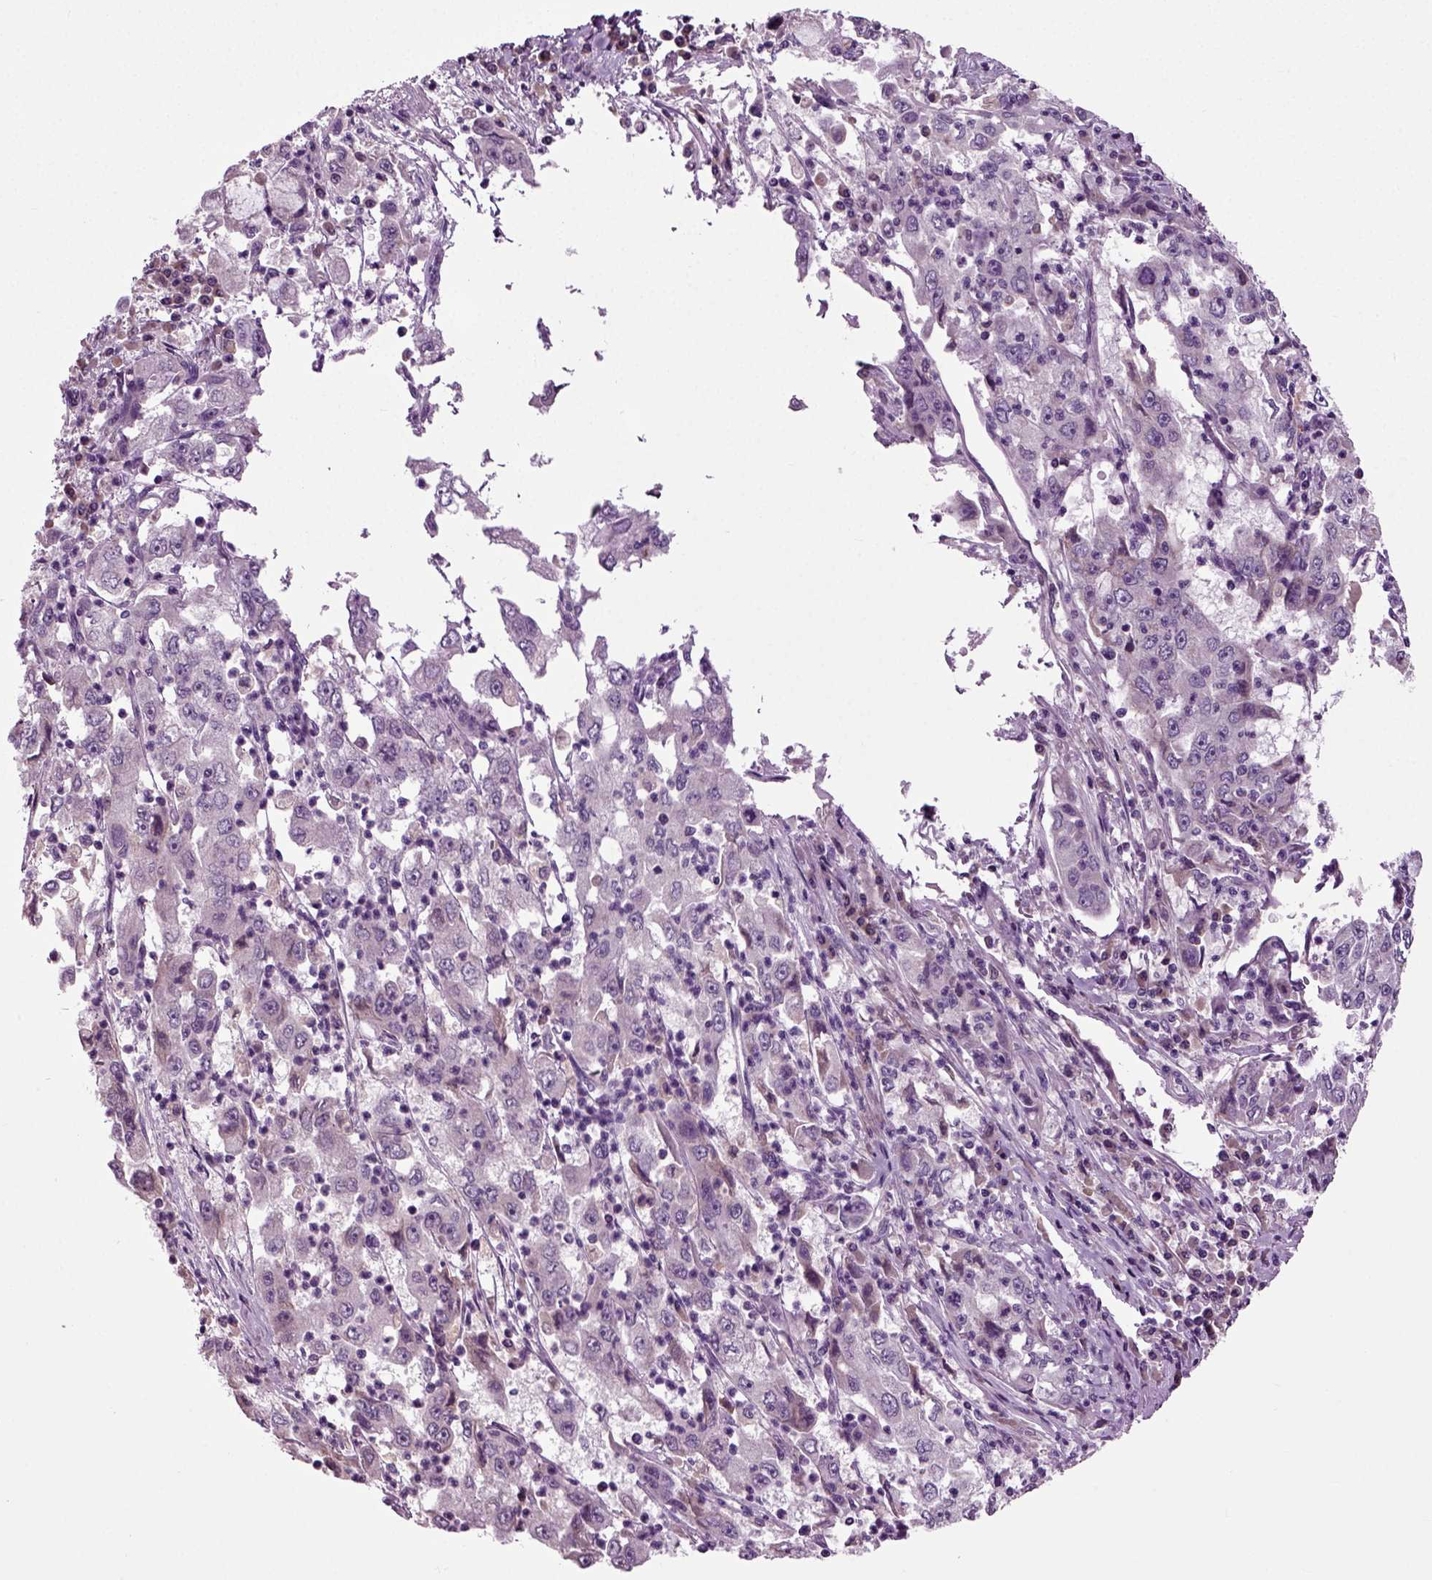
{"staining": {"intensity": "negative", "quantity": "none", "location": "none"}, "tissue": "cervical cancer", "cell_type": "Tumor cells", "image_type": "cancer", "snomed": [{"axis": "morphology", "description": "Squamous cell carcinoma, NOS"}, {"axis": "topography", "description": "Cervix"}], "caption": "This is an immunohistochemistry histopathology image of human cervical squamous cell carcinoma. There is no positivity in tumor cells.", "gene": "SPATA17", "patient": {"sex": "female", "age": 36}}